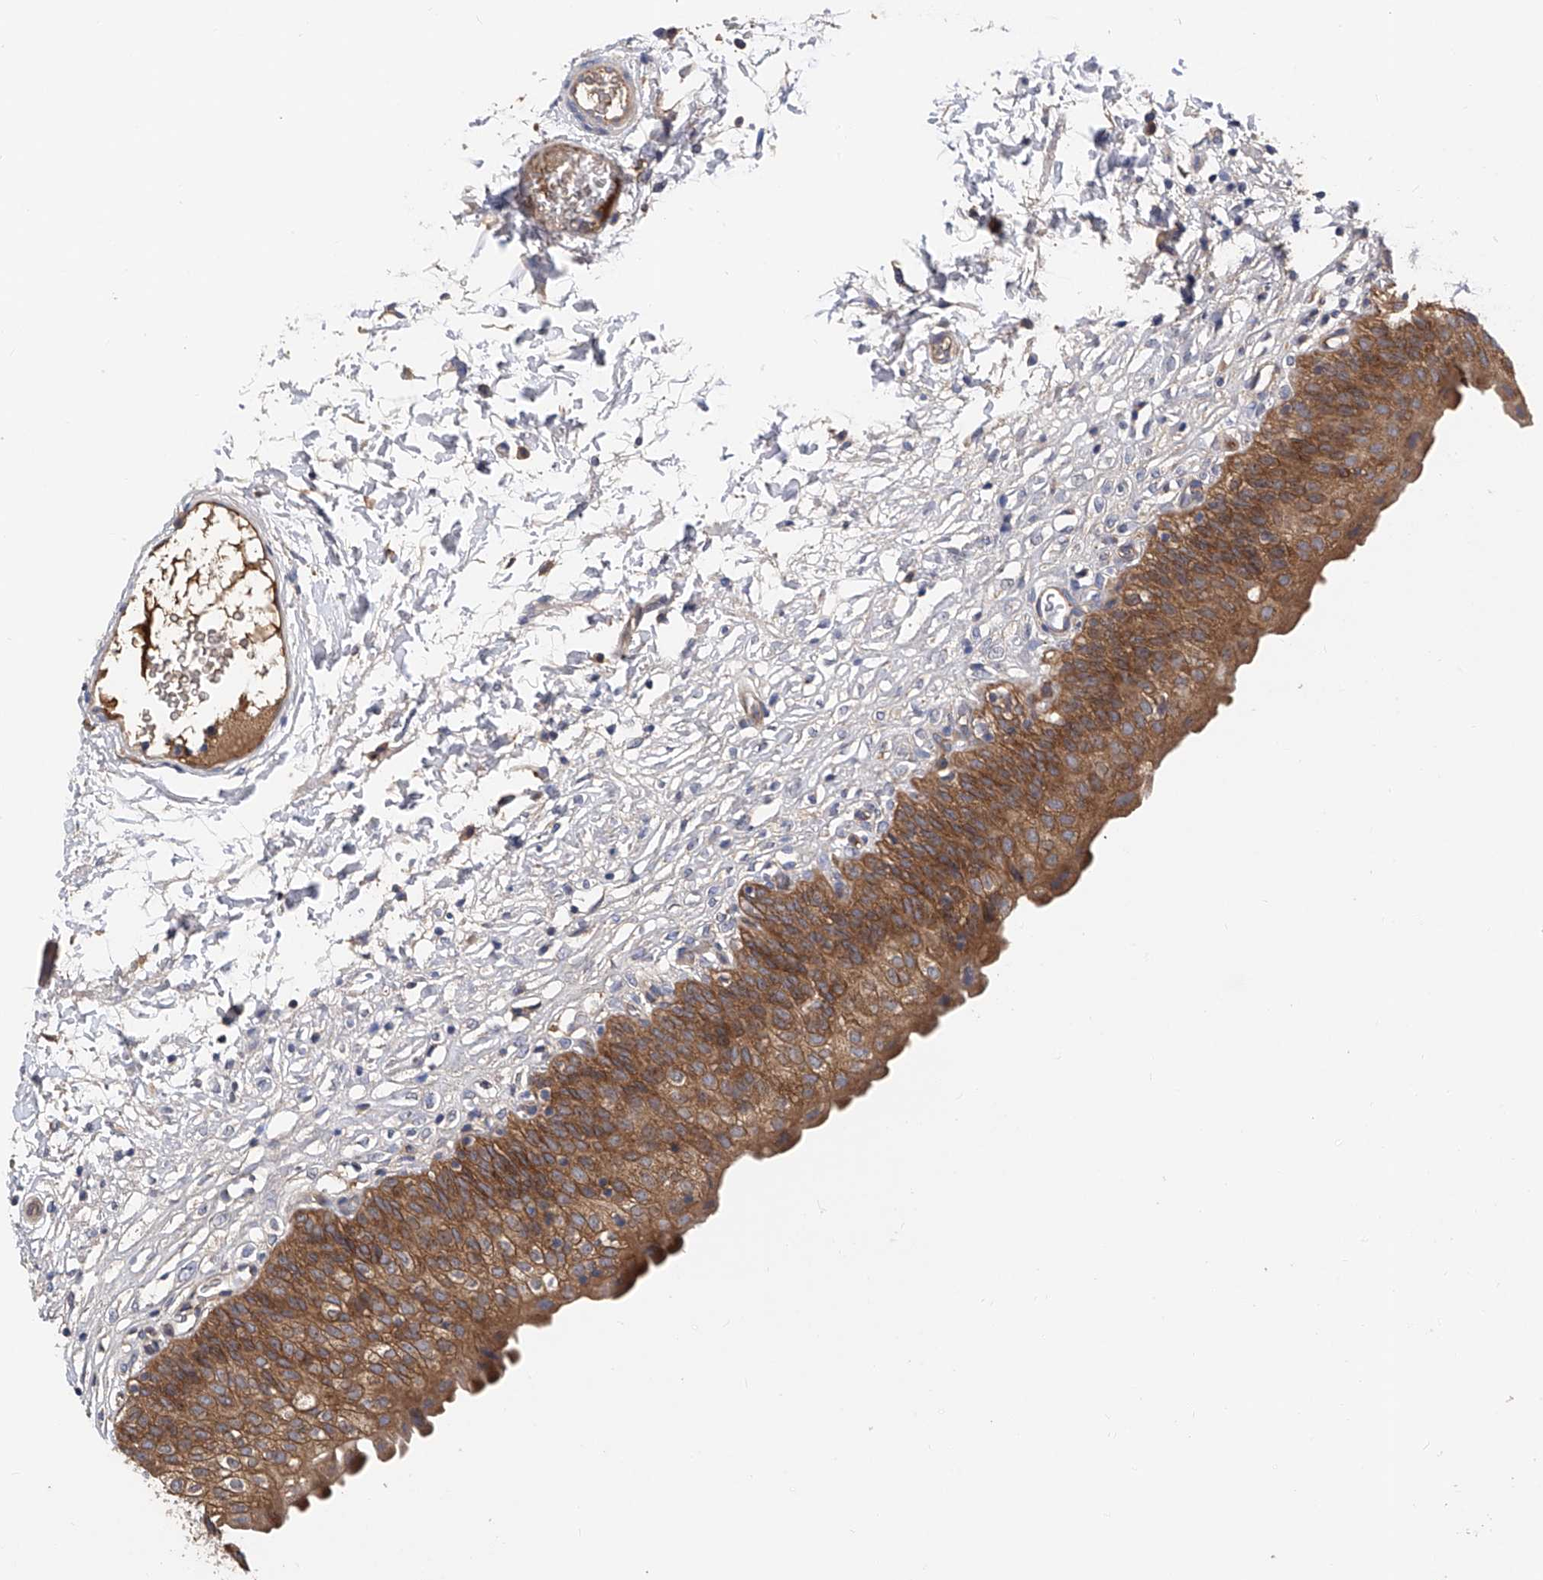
{"staining": {"intensity": "moderate", "quantity": ">75%", "location": "cytoplasmic/membranous"}, "tissue": "urinary bladder", "cell_type": "Urothelial cells", "image_type": "normal", "snomed": [{"axis": "morphology", "description": "Normal tissue, NOS"}, {"axis": "topography", "description": "Urinary bladder"}], "caption": "Brown immunohistochemical staining in normal human urinary bladder reveals moderate cytoplasmic/membranous positivity in about >75% of urothelial cells. Using DAB (3,3'-diaminobenzidine) (brown) and hematoxylin (blue) stains, captured at high magnification using brightfield microscopy.", "gene": "PTK2", "patient": {"sex": "male", "age": 55}}